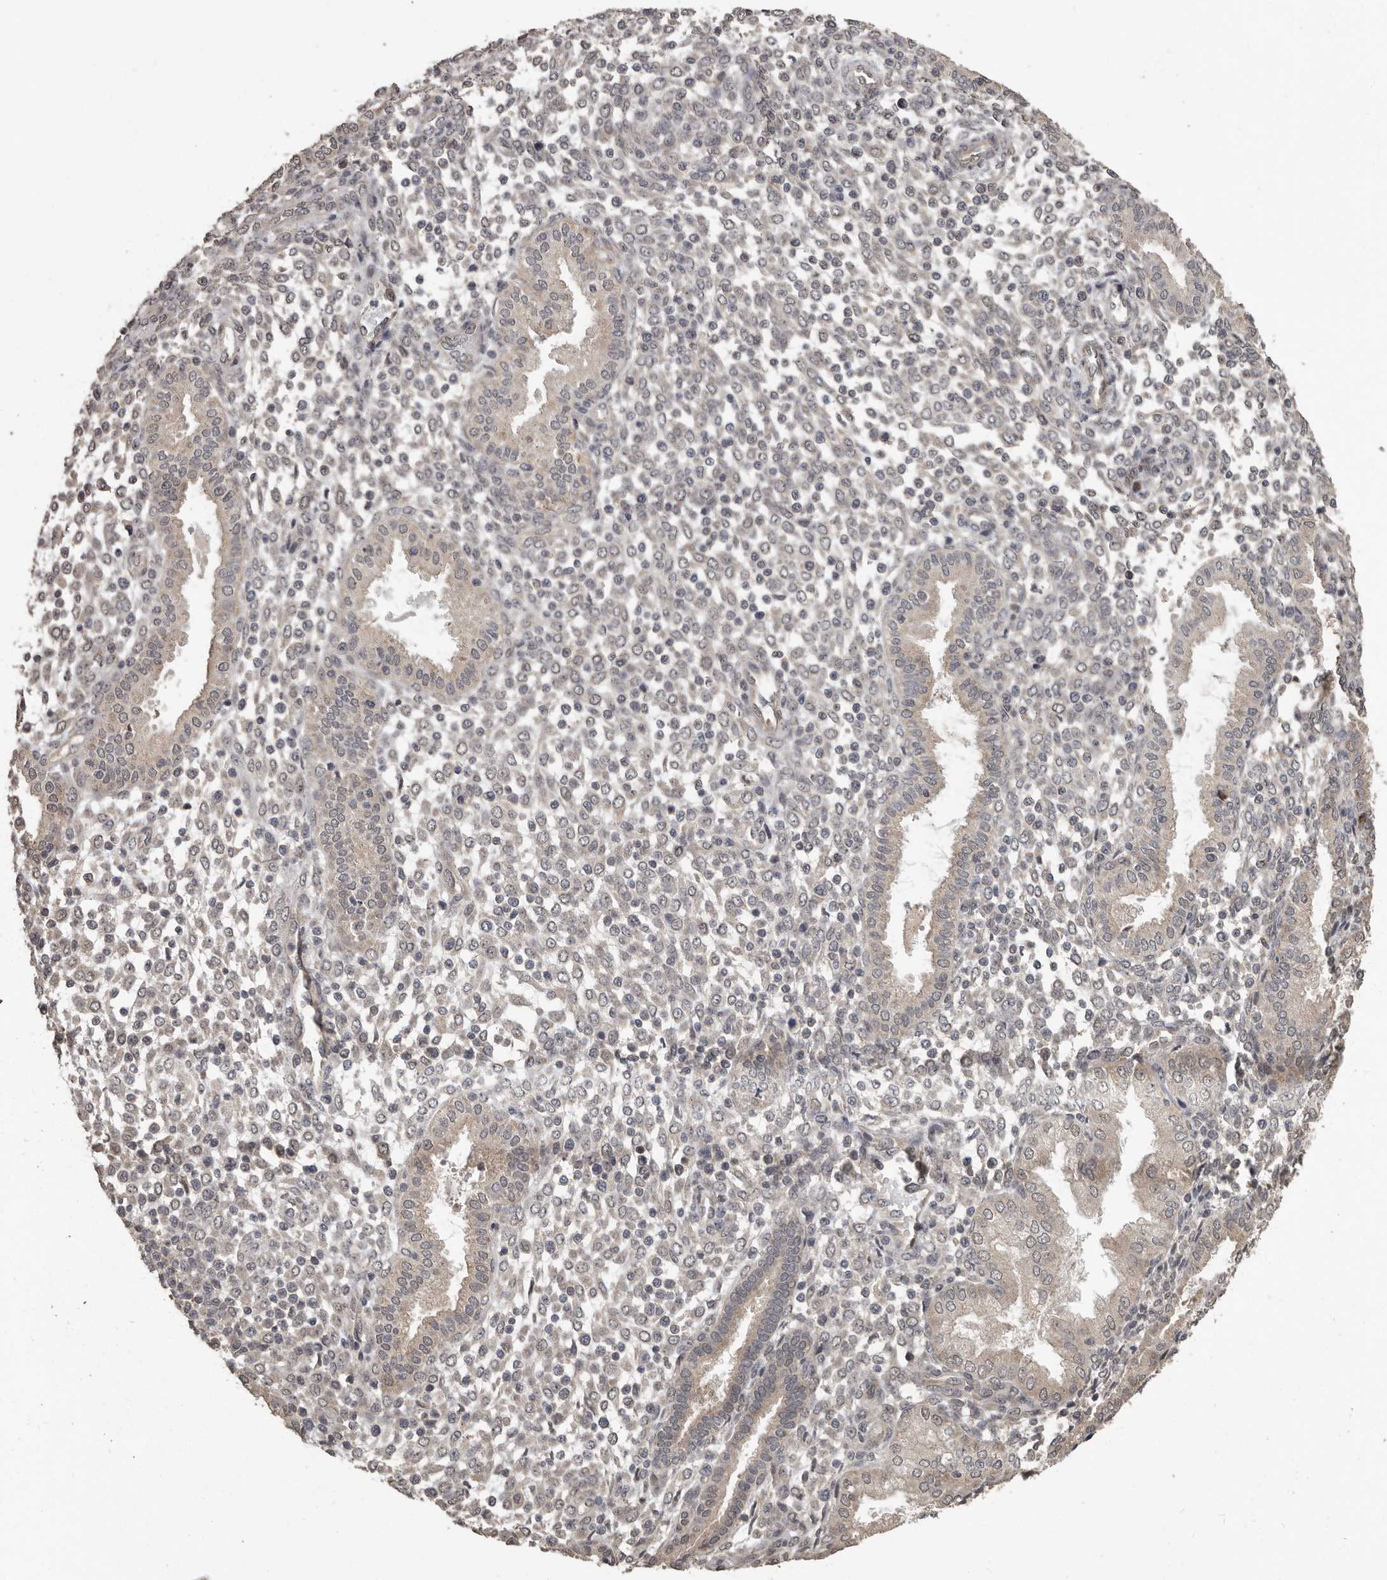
{"staining": {"intensity": "weak", "quantity": "25%-75%", "location": "nuclear"}, "tissue": "endometrium", "cell_type": "Cells in endometrial stroma", "image_type": "normal", "snomed": [{"axis": "morphology", "description": "Normal tissue, NOS"}, {"axis": "topography", "description": "Endometrium"}], "caption": "Approximately 25%-75% of cells in endometrial stroma in normal human endometrium reveal weak nuclear protein positivity as visualized by brown immunohistochemical staining.", "gene": "ZFP14", "patient": {"sex": "female", "age": 53}}